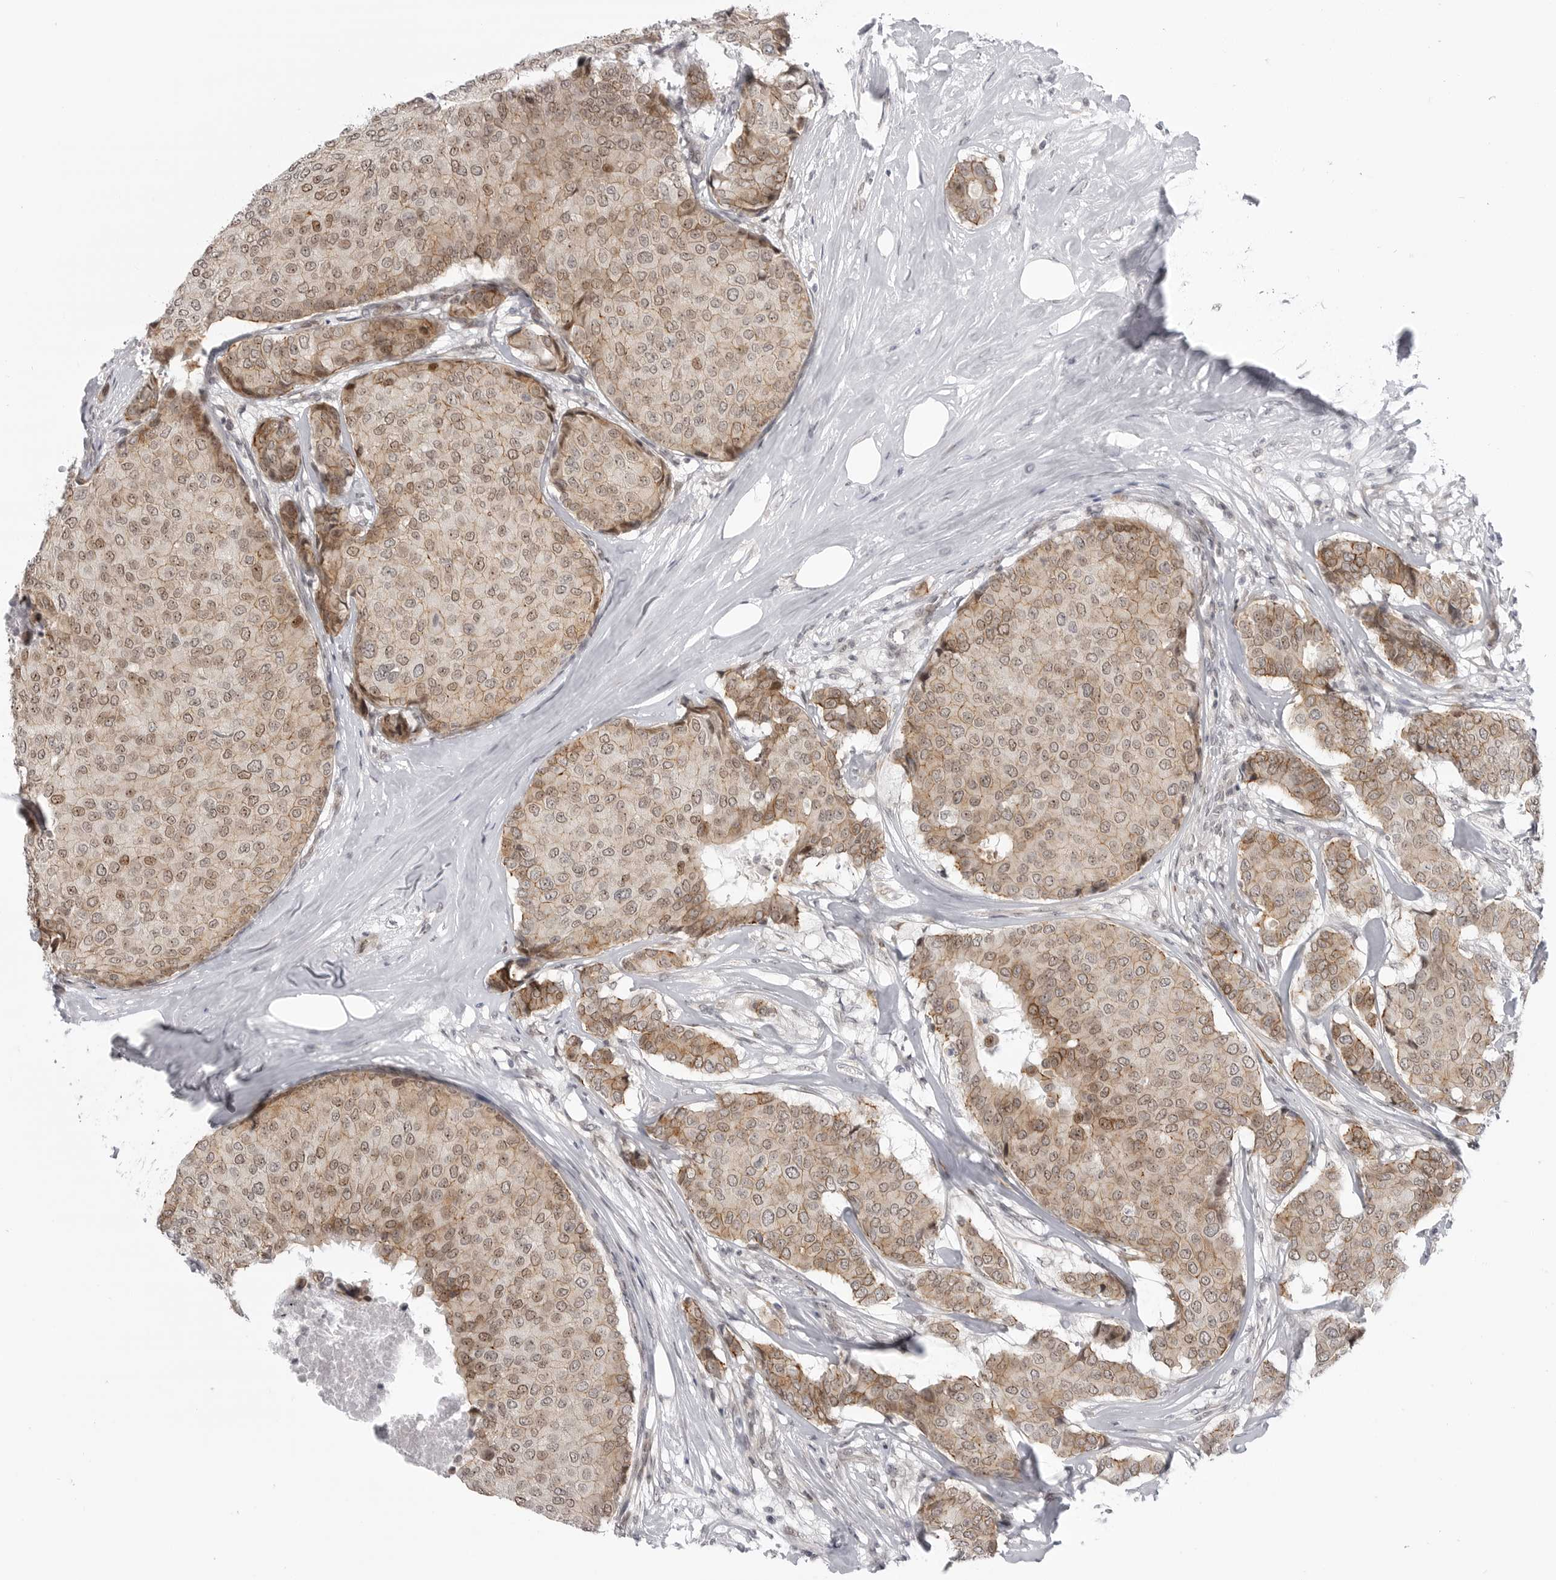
{"staining": {"intensity": "weak", "quantity": ">75%", "location": "cytoplasmic/membranous,nuclear"}, "tissue": "breast cancer", "cell_type": "Tumor cells", "image_type": "cancer", "snomed": [{"axis": "morphology", "description": "Duct carcinoma"}, {"axis": "topography", "description": "Breast"}], "caption": "The immunohistochemical stain shows weak cytoplasmic/membranous and nuclear positivity in tumor cells of breast cancer tissue. (IHC, brightfield microscopy, high magnification).", "gene": "CEP295NL", "patient": {"sex": "female", "age": 75}}